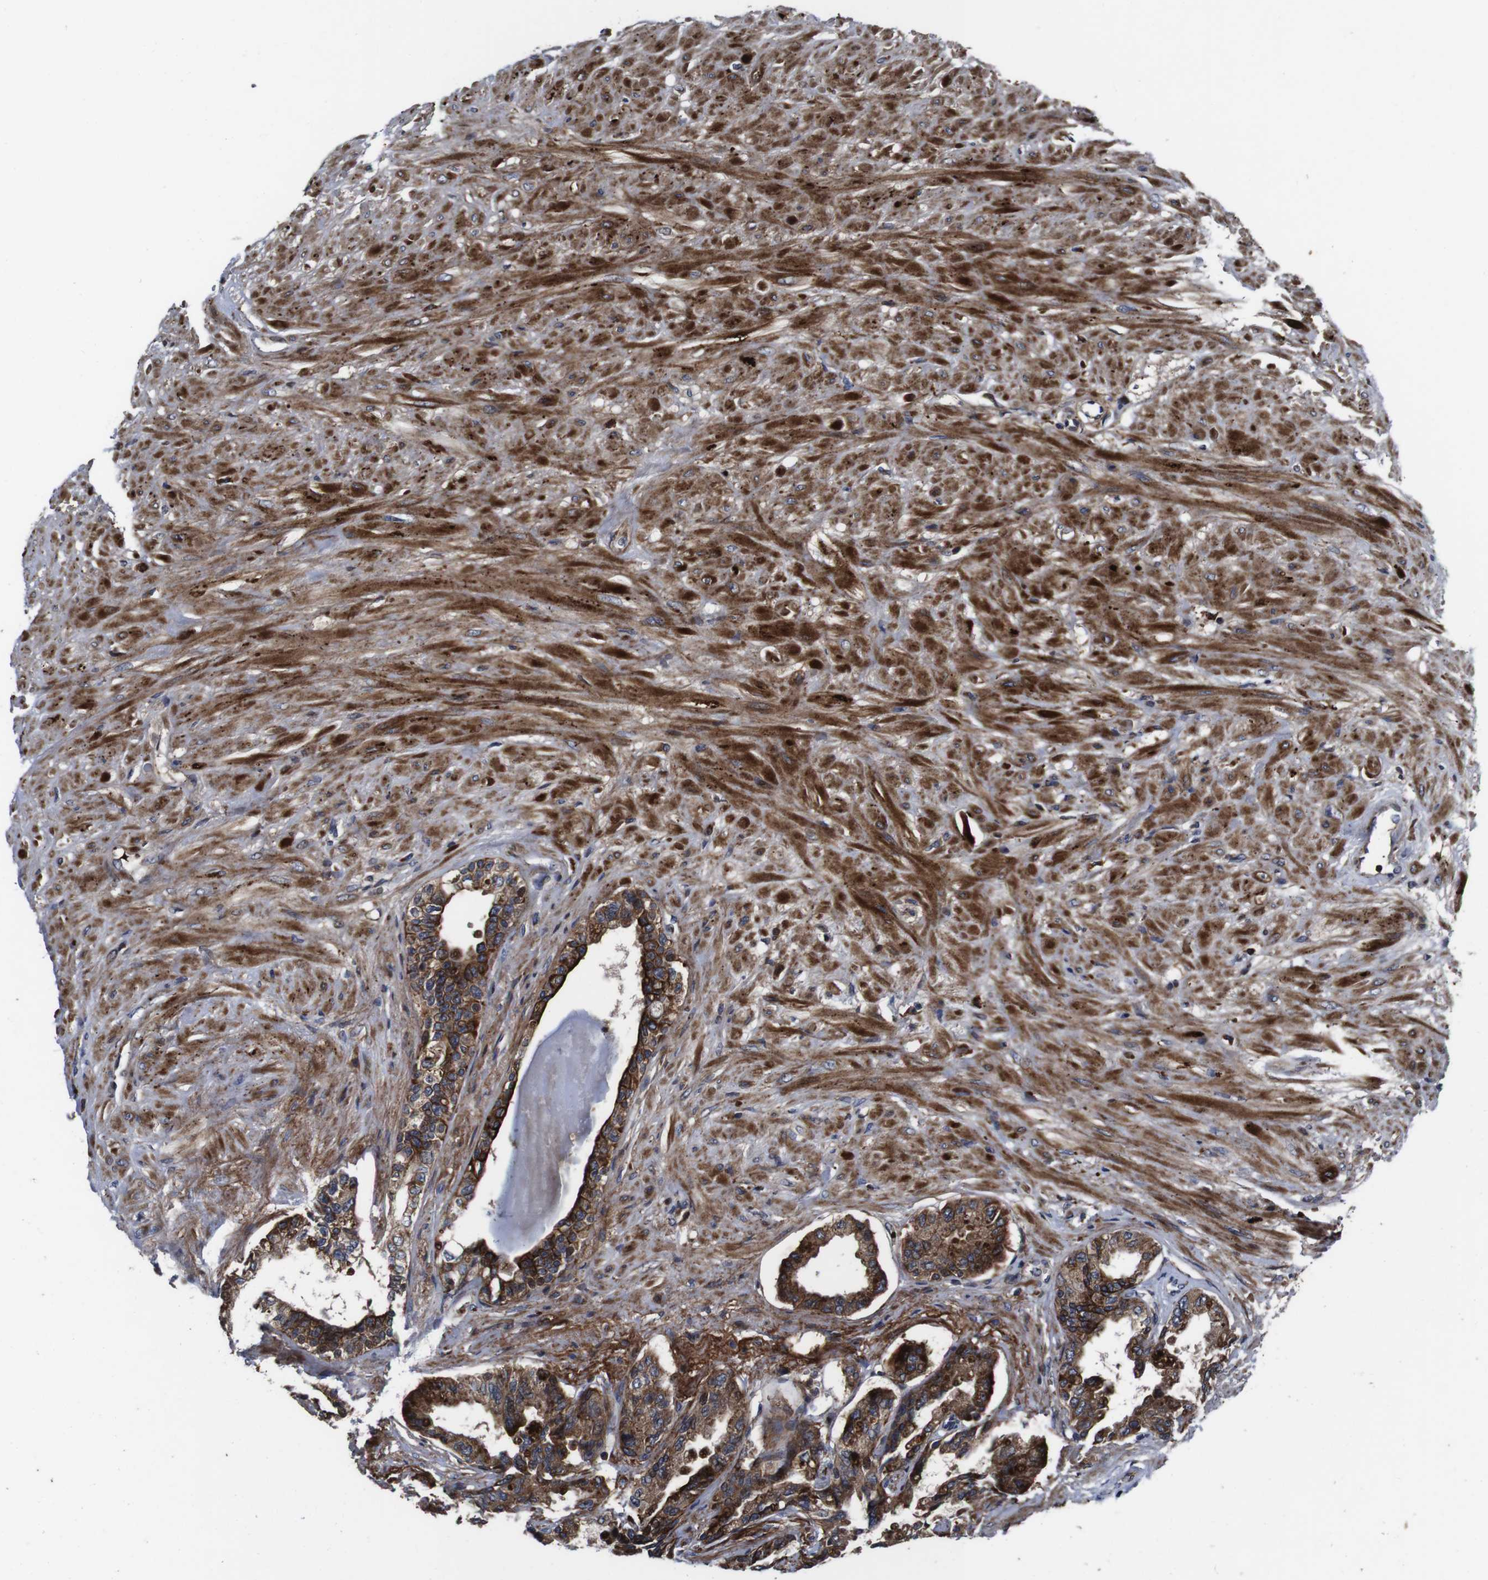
{"staining": {"intensity": "strong", "quantity": ">75%", "location": "cytoplasmic/membranous"}, "tissue": "seminal vesicle", "cell_type": "Glandular cells", "image_type": "normal", "snomed": [{"axis": "morphology", "description": "Normal tissue, NOS"}, {"axis": "topography", "description": "Seminal veicle"}], "caption": "Immunohistochemistry (IHC) of unremarkable human seminal vesicle displays high levels of strong cytoplasmic/membranous positivity in about >75% of glandular cells.", "gene": "SMYD3", "patient": {"sex": "male", "age": 61}}